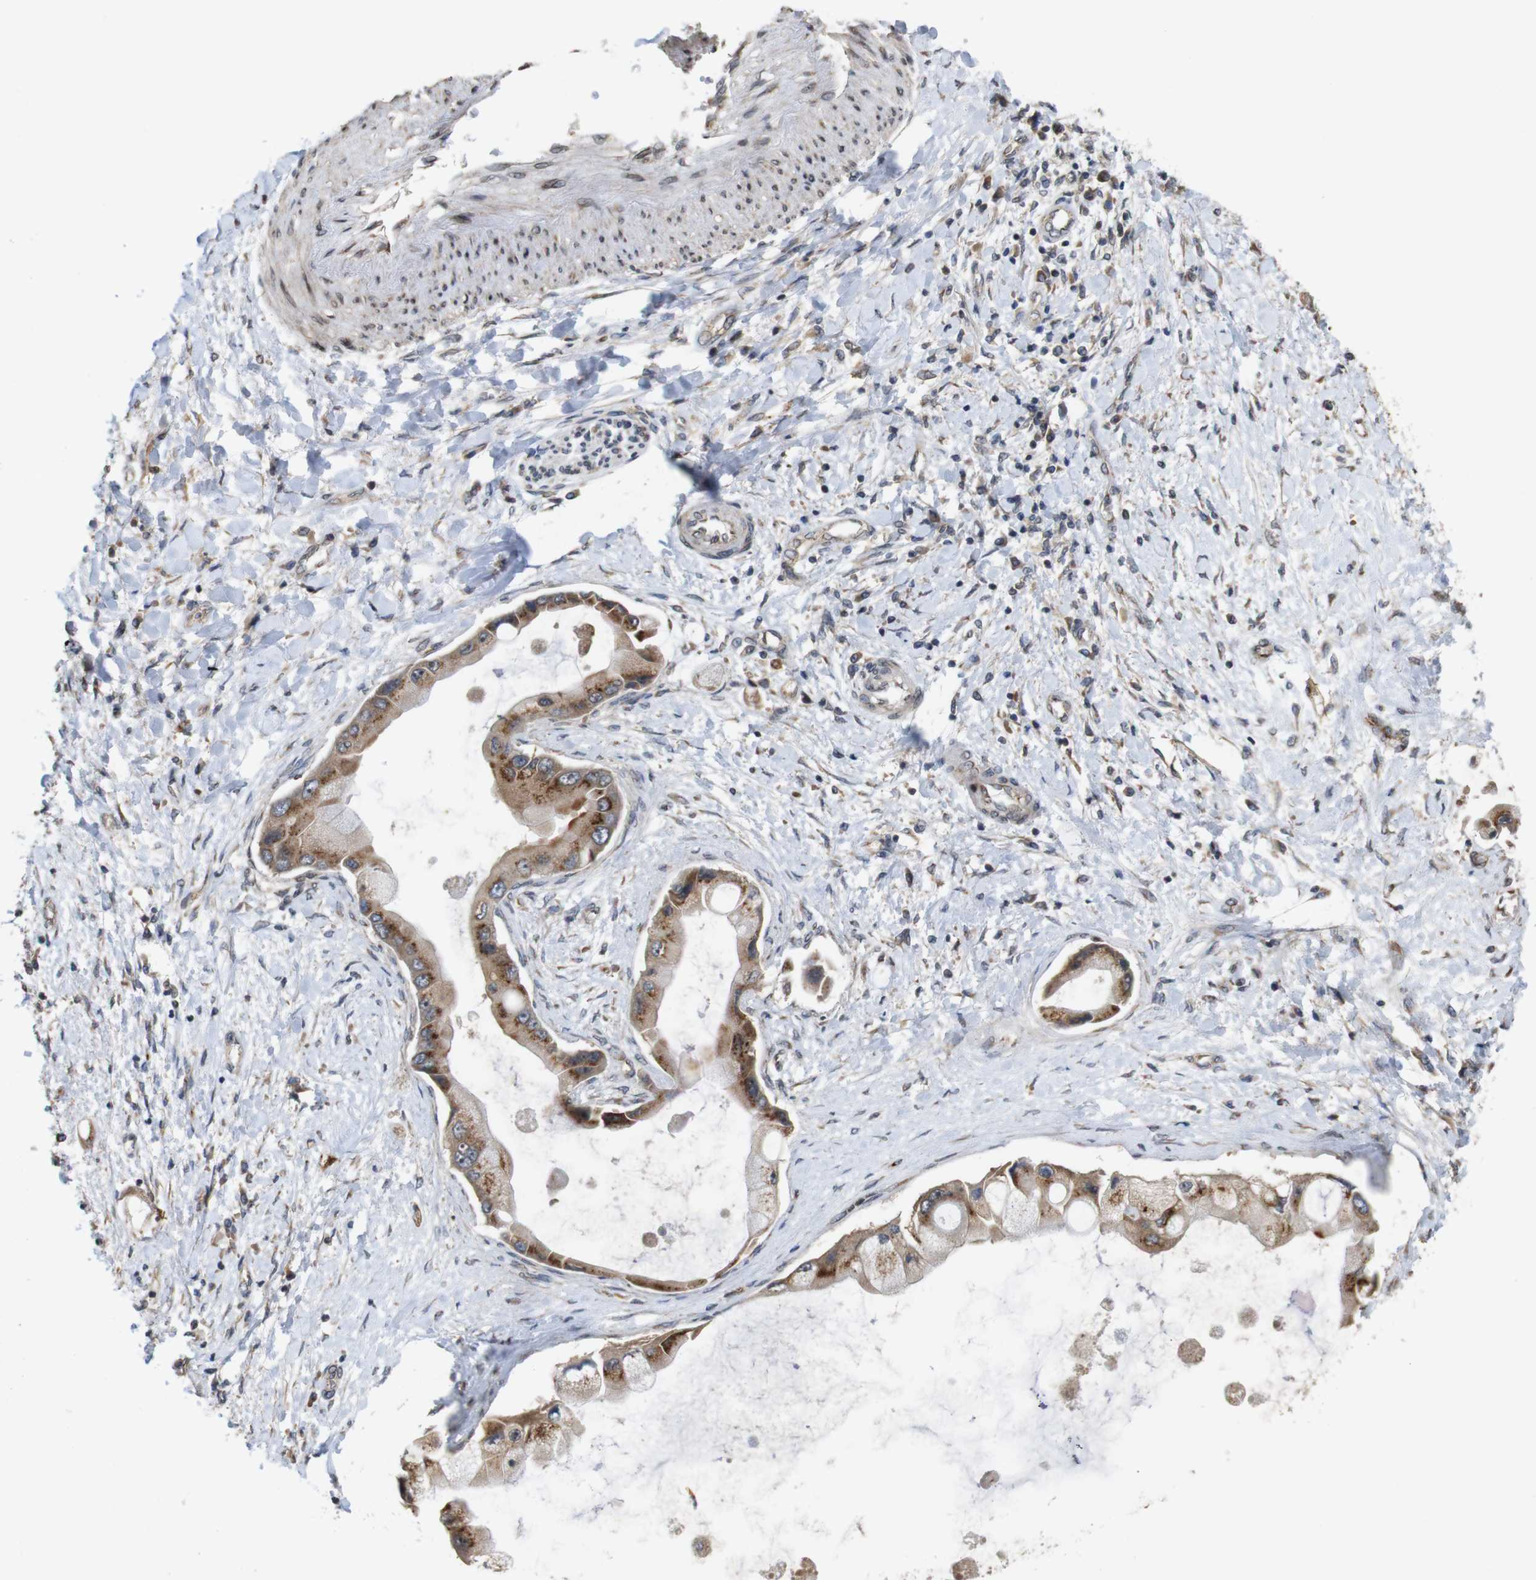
{"staining": {"intensity": "moderate", "quantity": ">75%", "location": "cytoplasmic/membranous"}, "tissue": "liver cancer", "cell_type": "Tumor cells", "image_type": "cancer", "snomed": [{"axis": "morphology", "description": "Cholangiocarcinoma"}, {"axis": "topography", "description": "Liver"}], "caption": "Liver cancer (cholangiocarcinoma) tissue reveals moderate cytoplasmic/membranous expression in approximately >75% of tumor cells (DAB (3,3'-diaminobenzidine) IHC with brightfield microscopy, high magnification).", "gene": "EFCAB14", "patient": {"sex": "male", "age": 50}}